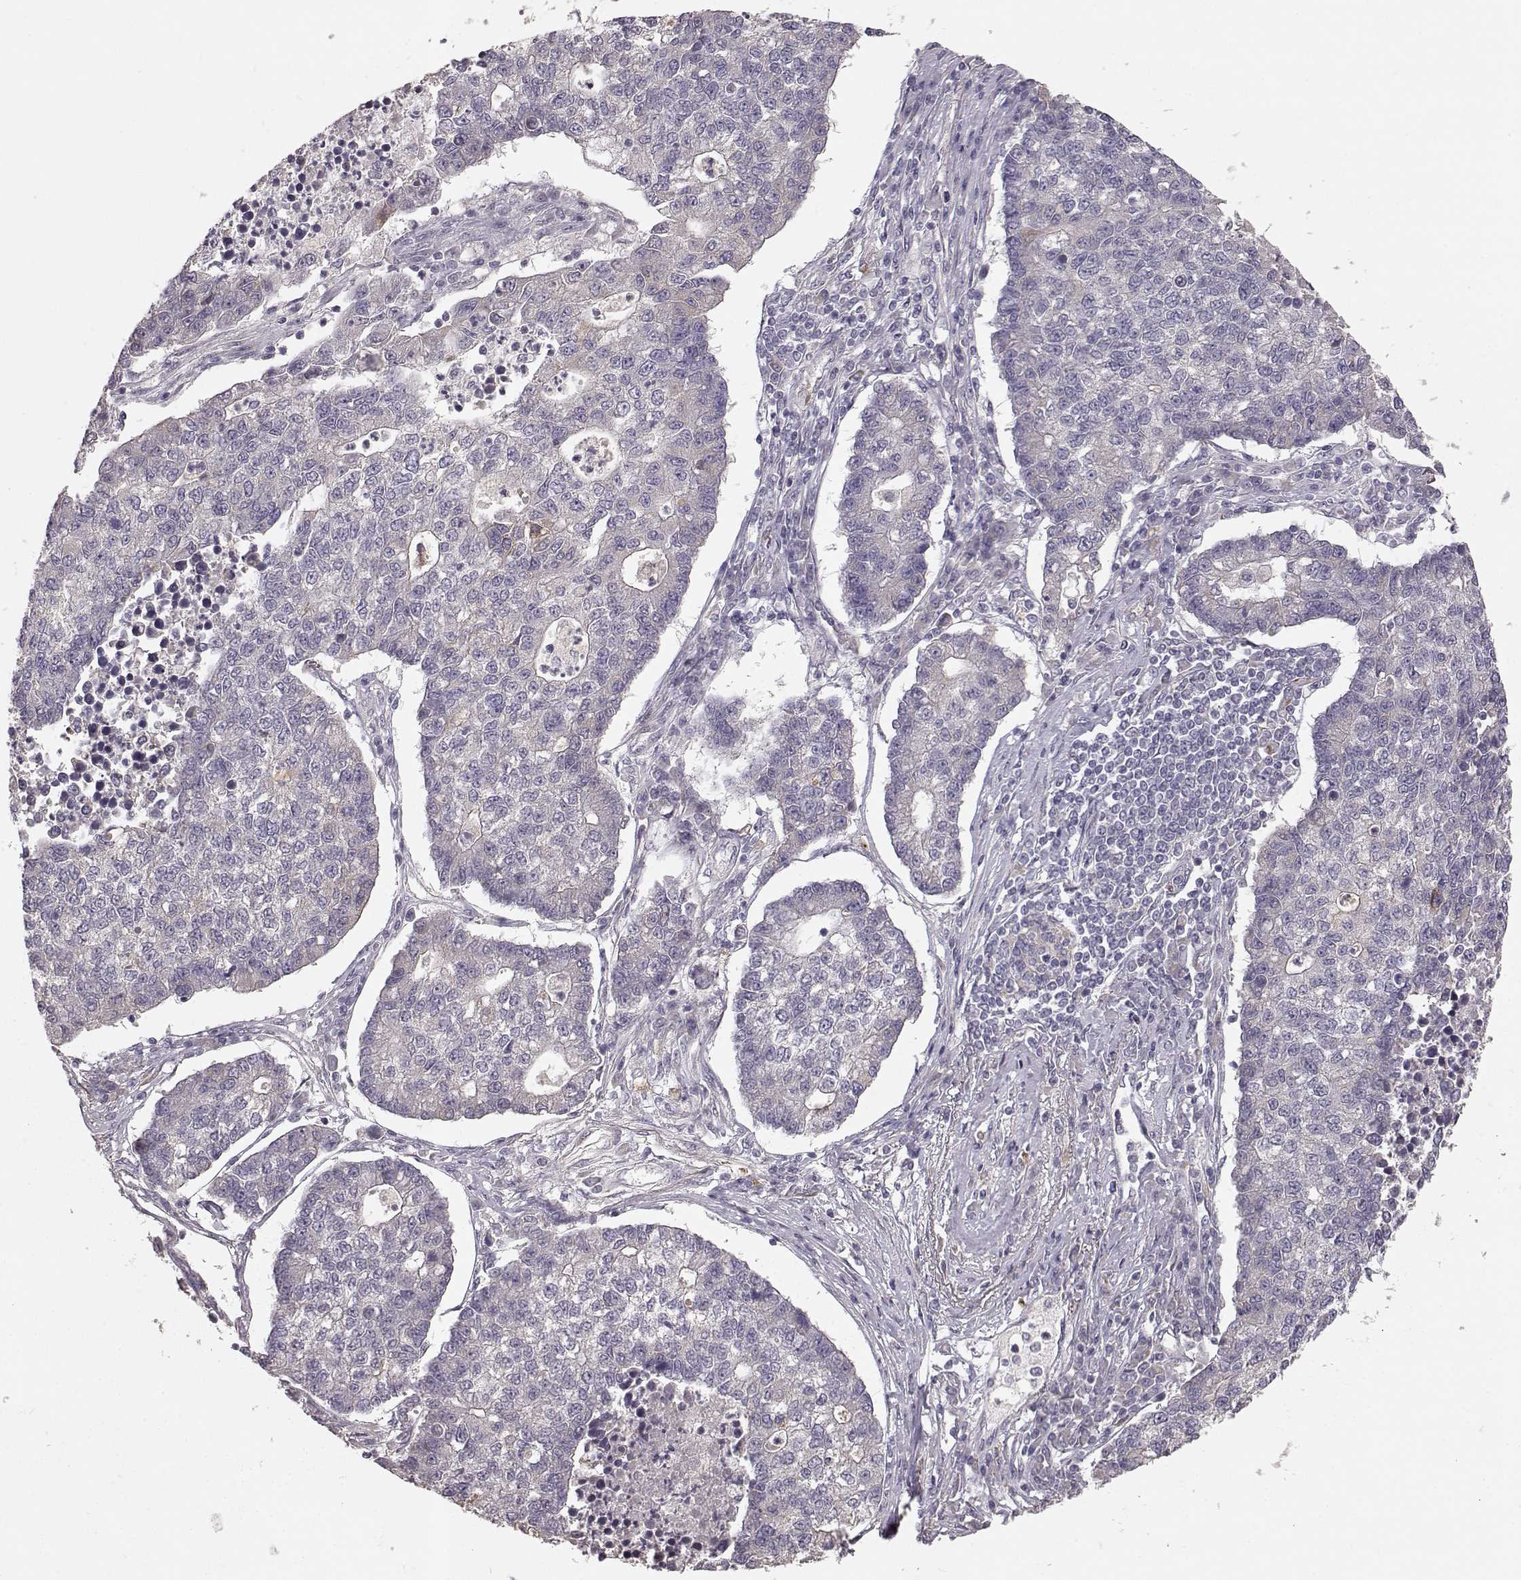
{"staining": {"intensity": "negative", "quantity": "none", "location": "none"}, "tissue": "lung cancer", "cell_type": "Tumor cells", "image_type": "cancer", "snomed": [{"axis": "morphology", "description": "Adenocarcinoma, NOS"}, {"axis": "topography", "description": "Lung"}], "caption": "There is no significant positivity in tumor cells of lung cancer. (Stains: DAB IHC with hematoxylin counter stain, Microscopy: brightfield microscopy at high magnification).", "gene": "GHR", "patient": {"sex": "male", "age": 57}}